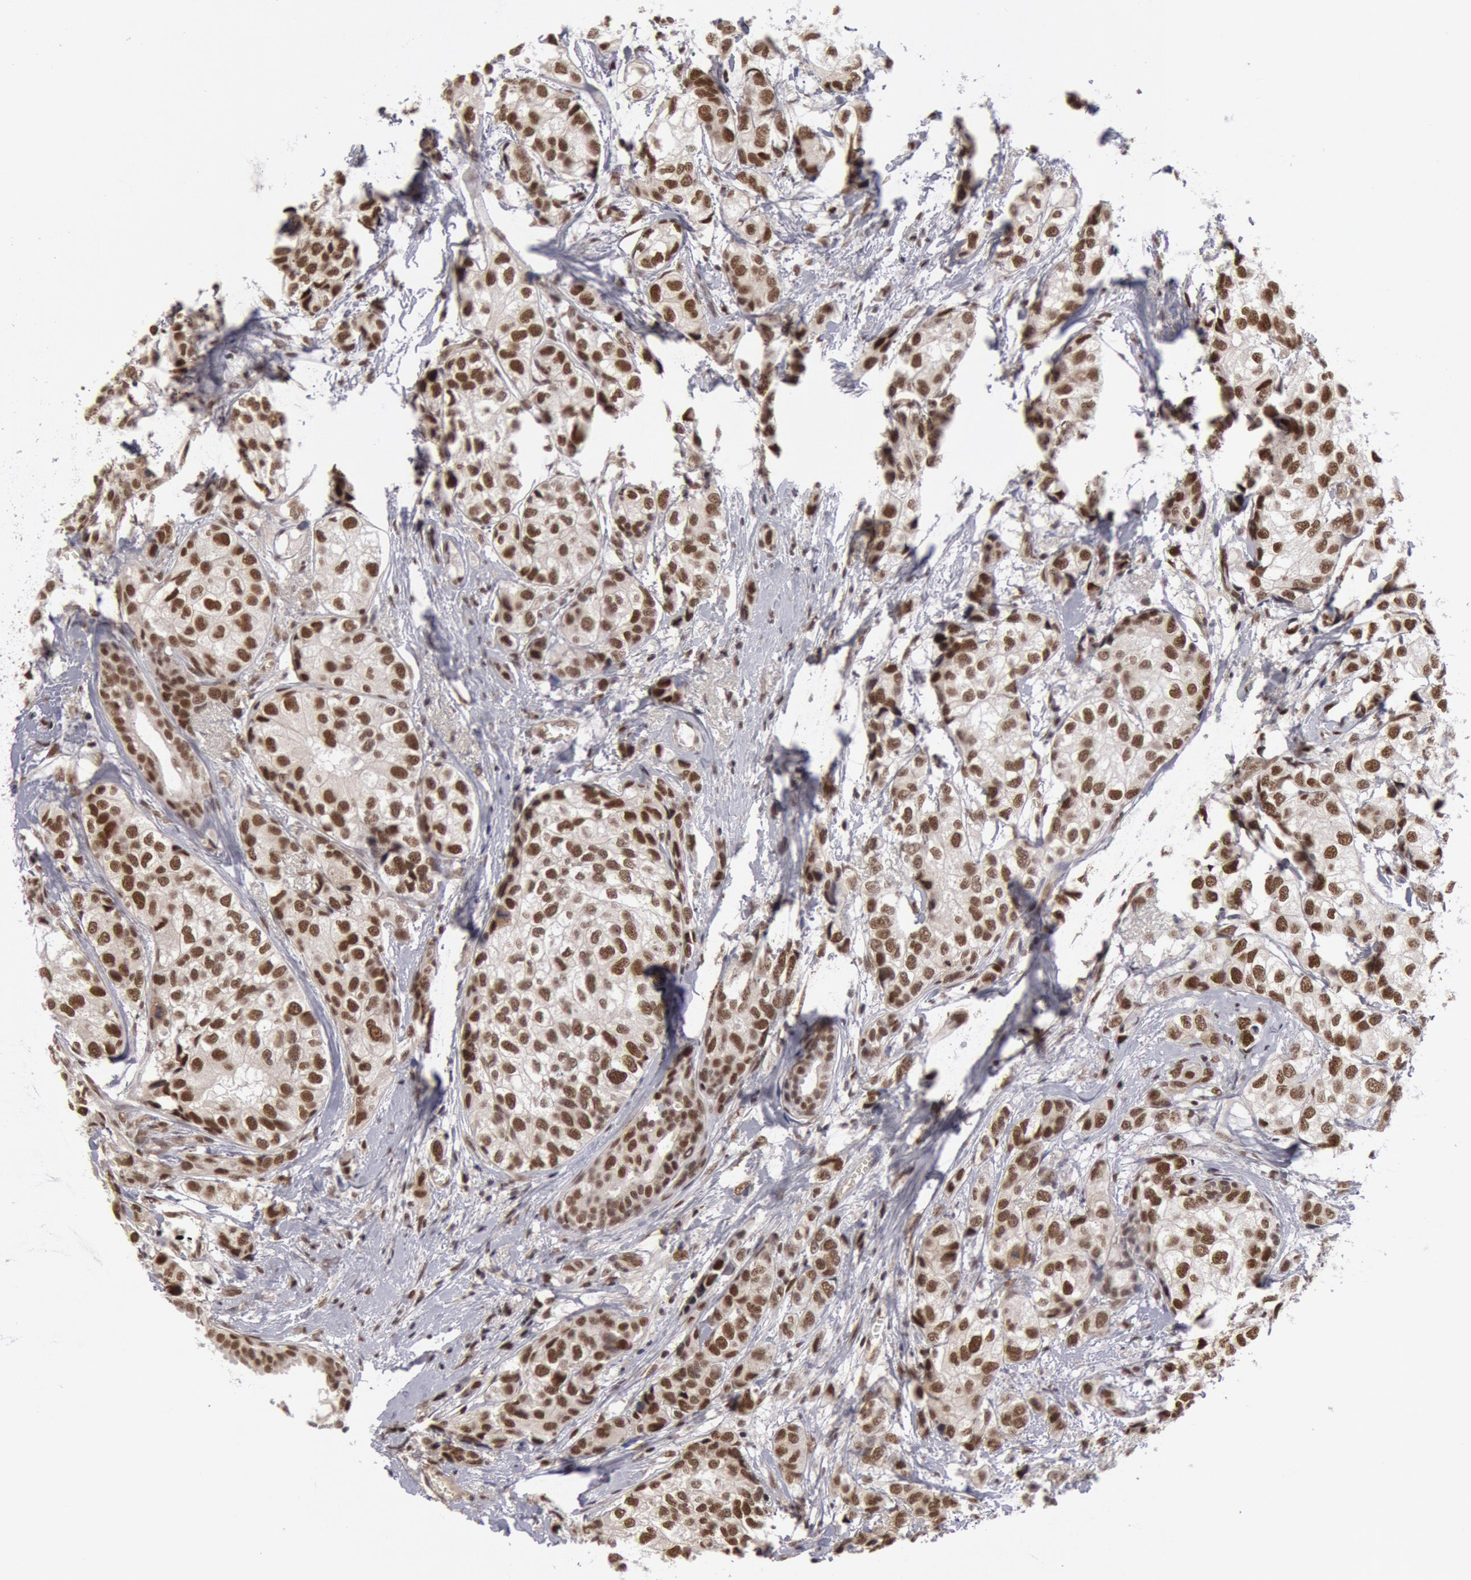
{"staining": {"intensity": "moderate", "quantity": ">75%", "location": "nuclear"}, "tissue": "breast cancer", "cell_type": "Tumor cells", "image_type": "cancer", "snomed": [{"axis": "morphology", "description": "Duct carcinoma"}, {"axis": "topography", "description": "Breast"}], "caption": "Protein expression analysis of human breast infiltrating ductal carcinoma reveals moderate nuclear positivity in approximately >75% of tumor cells. Using DAB (3,3'-diaminobenzidine) (brown) and hematoxylin (blue) stains, captured at high magnification using brightfield microscopy.", "gene": "PPP4R3B", "patient": {"sex": "female", "age": 68}}